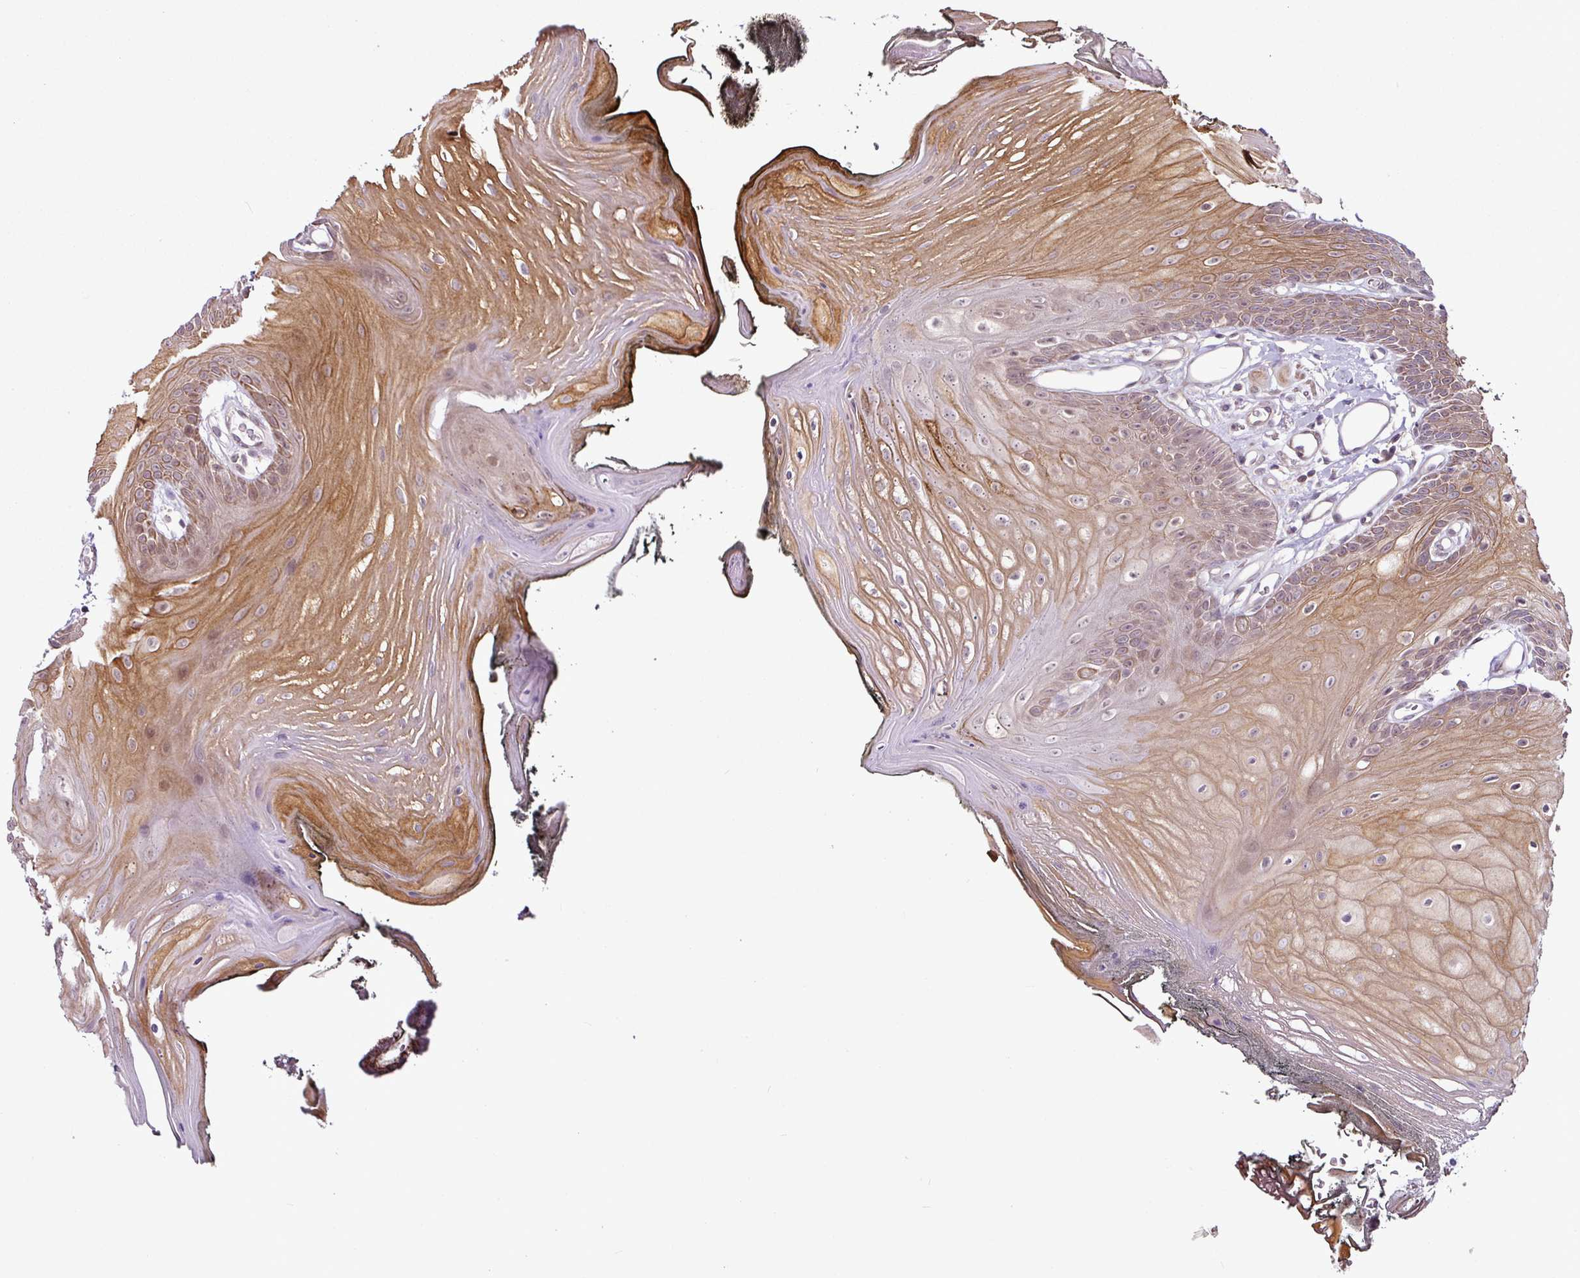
{"staining": {"intensity": "moderate", "quantity": "25%-75%", "location": "cytoplasmic/membranous,nuclear"}, "tissue": "oral mucosa", "cell_type": "Squamous epithelial cells", "image_type": "normal", "snomed": [{"axis": "morphology", "description": "Normal tissue, NOS"}, {"axis": "morphology", "description": "Squamous cell carcinoma, NOS"}, {"axis": "topography", "description": "Oral tissue"}, {"axis": "topography", "description": "Head-Neck"}], "caption": "High-power microscopy captured an immunohistochemistry image of benign oral mucosa, revealing moderate cytoplasmic/membranous,nuclear positivity in about 25%-75% of squamous epithelial cells.", "gene": "DCAF13", "patient": {"sex": "female", "age": 81}}